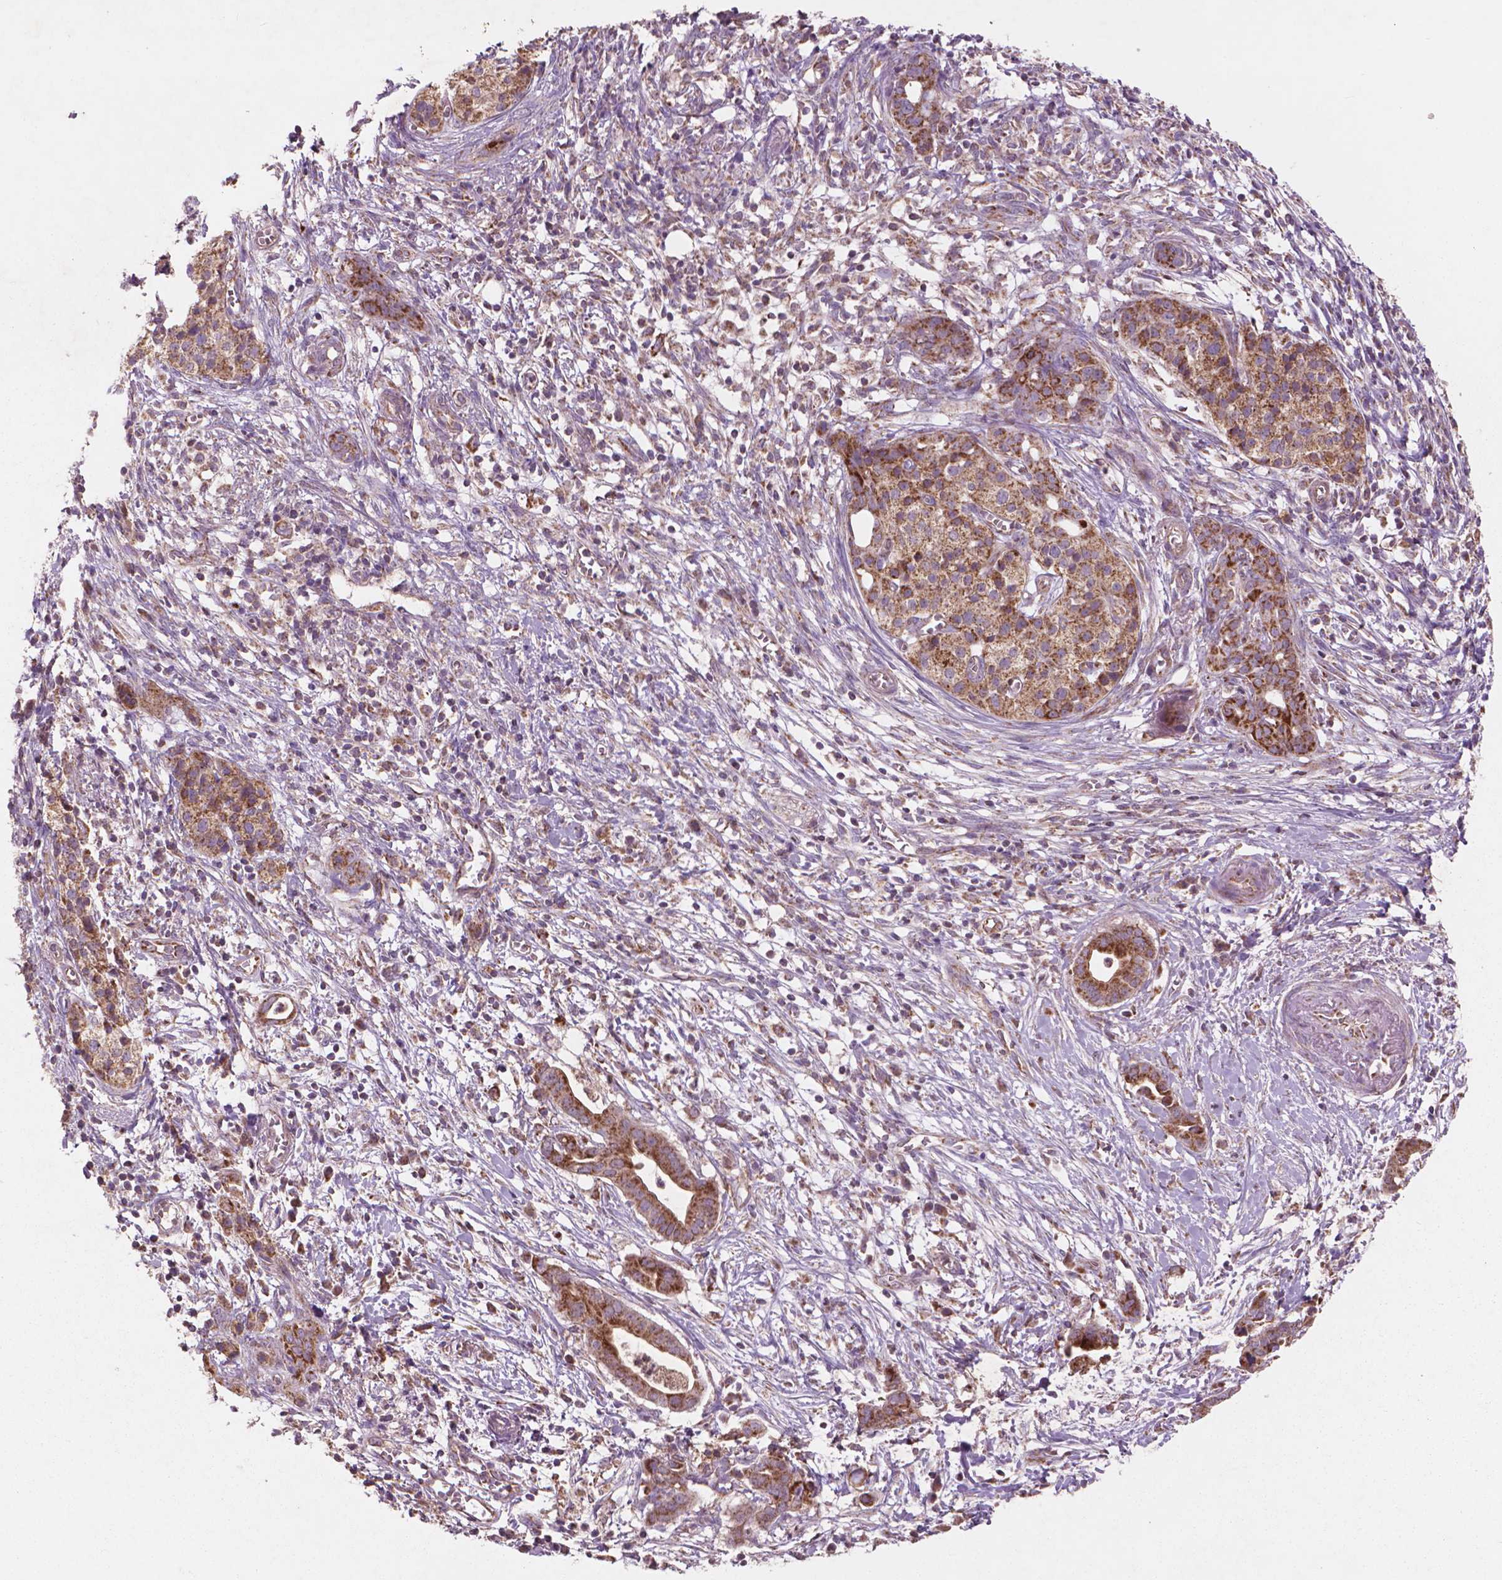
{"staining": {"intensity": "strong", "quantity": ">75%", "location": "cytoplasmic/membranous"}, "tissue": "pancreatic cancer", "cell_type": "Tumor cells", "image_type": "cancer", "snomed": [{"axis": "morphology", "description": "Adenocarcinoma, NOS"}, {"axis": "topography", "description": "Pancreas"}], "caption": "A brown stain labels strong cytoplasmic/membranous expression of a protein in human pancreatic cancer (adenocarcinoma) tumor cells.", "gene": "NLRX1", "patient": {"sex": "male", "age": 61}}